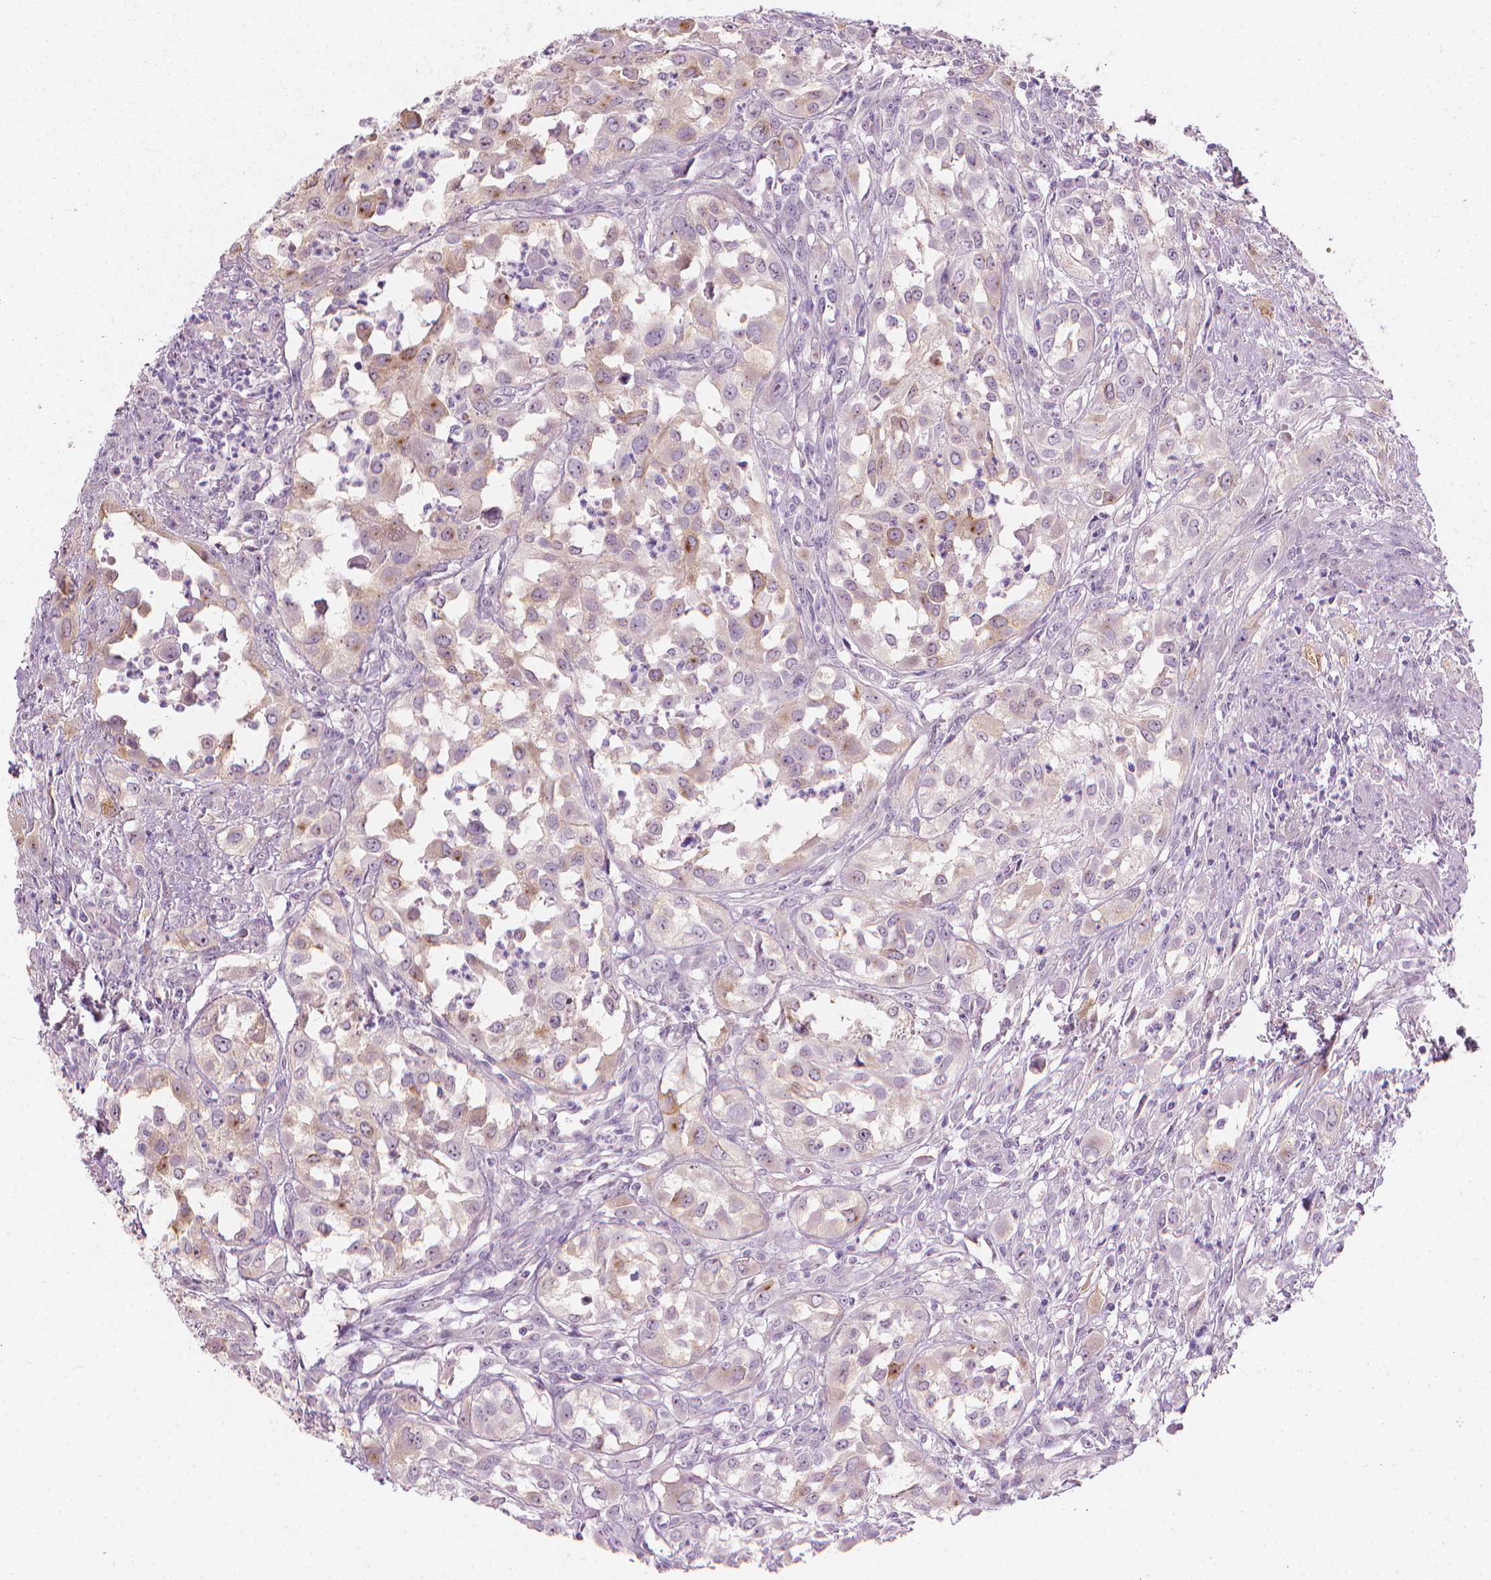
{"staining": {"intensity": "moderate", "quantity": "<25%", "location": "cytoplasmic/membranous"}, "tissue": "urothelial cancer", "cell_type": "Tumor cells", "image_type": "cancer", "snomed": [{"axis": "morphology", "description": "Urothelial carcinoma, High grade"}, {"axis": "topography", "description": "Urinary bladder"}], "caption": "Immunohistochemical staining of high-grade urothelial carcinoma displays low levels of moderate cytoplasmic/membranous positivity in approximately <25% of tumor cells.", "gene": "GPRC5A", "patient": {"sex": "male", "age": 67}}